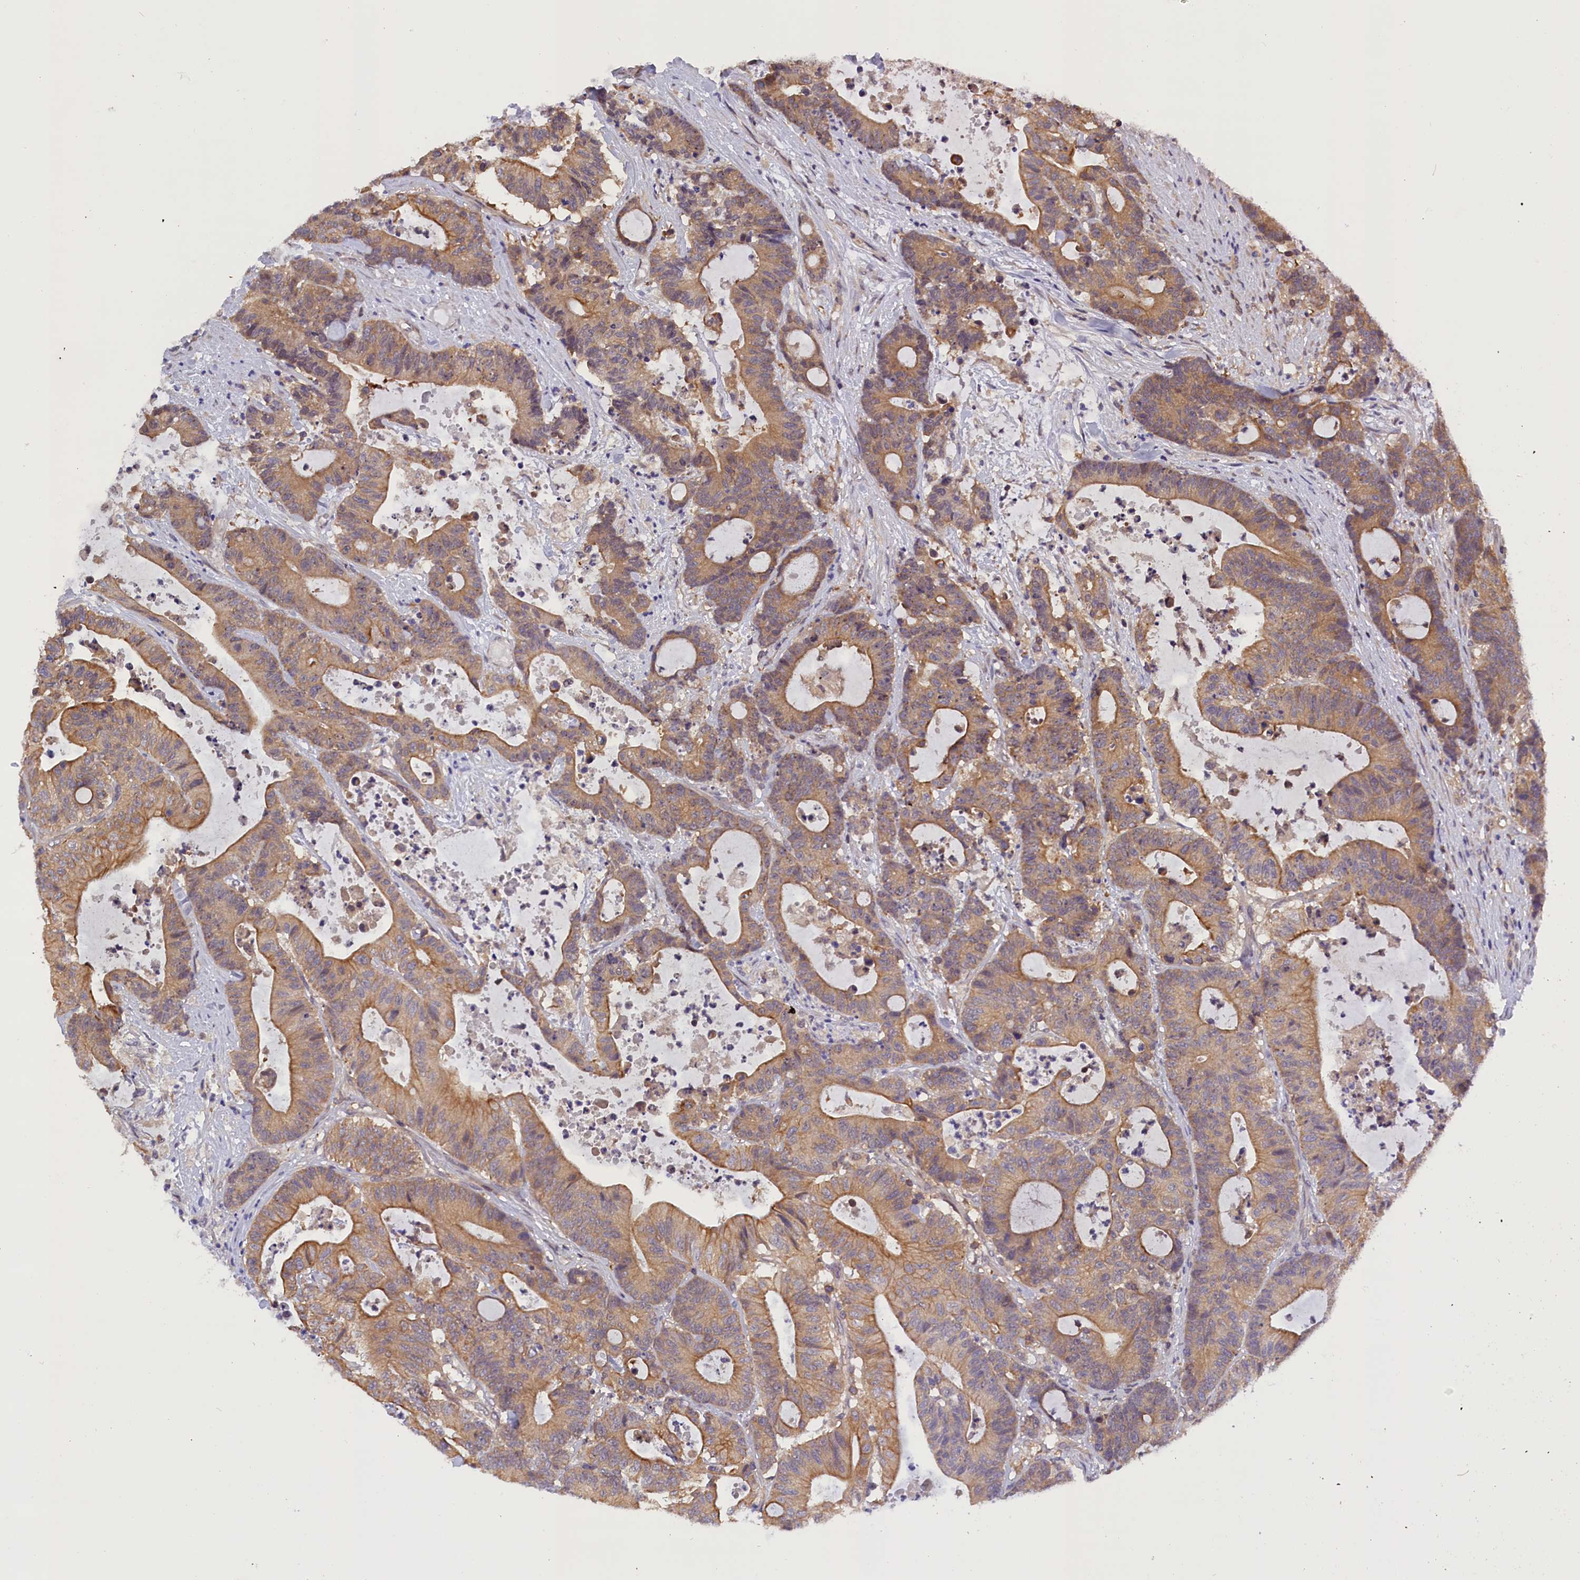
{"staining": {"intensity": "moderate", "quantity": ">75%", "location": "cytoplasmic/membranous"}, "tissue": "colorectal cancer", "cell_type": "Tumor cells", "image_type": "cancer", "snomed": [{"axis": "morphology", "description": "Adenocarcinoma, NOS"}, {"axis": "topography", "description": "Colon"}], "caption": "Moderate cytoplasmic/membranous staining is present in approximately >75% of tumor cells in colorectal cancer.", "gene": "TBCB", "patient": {"sex": "female", "age": 84}}